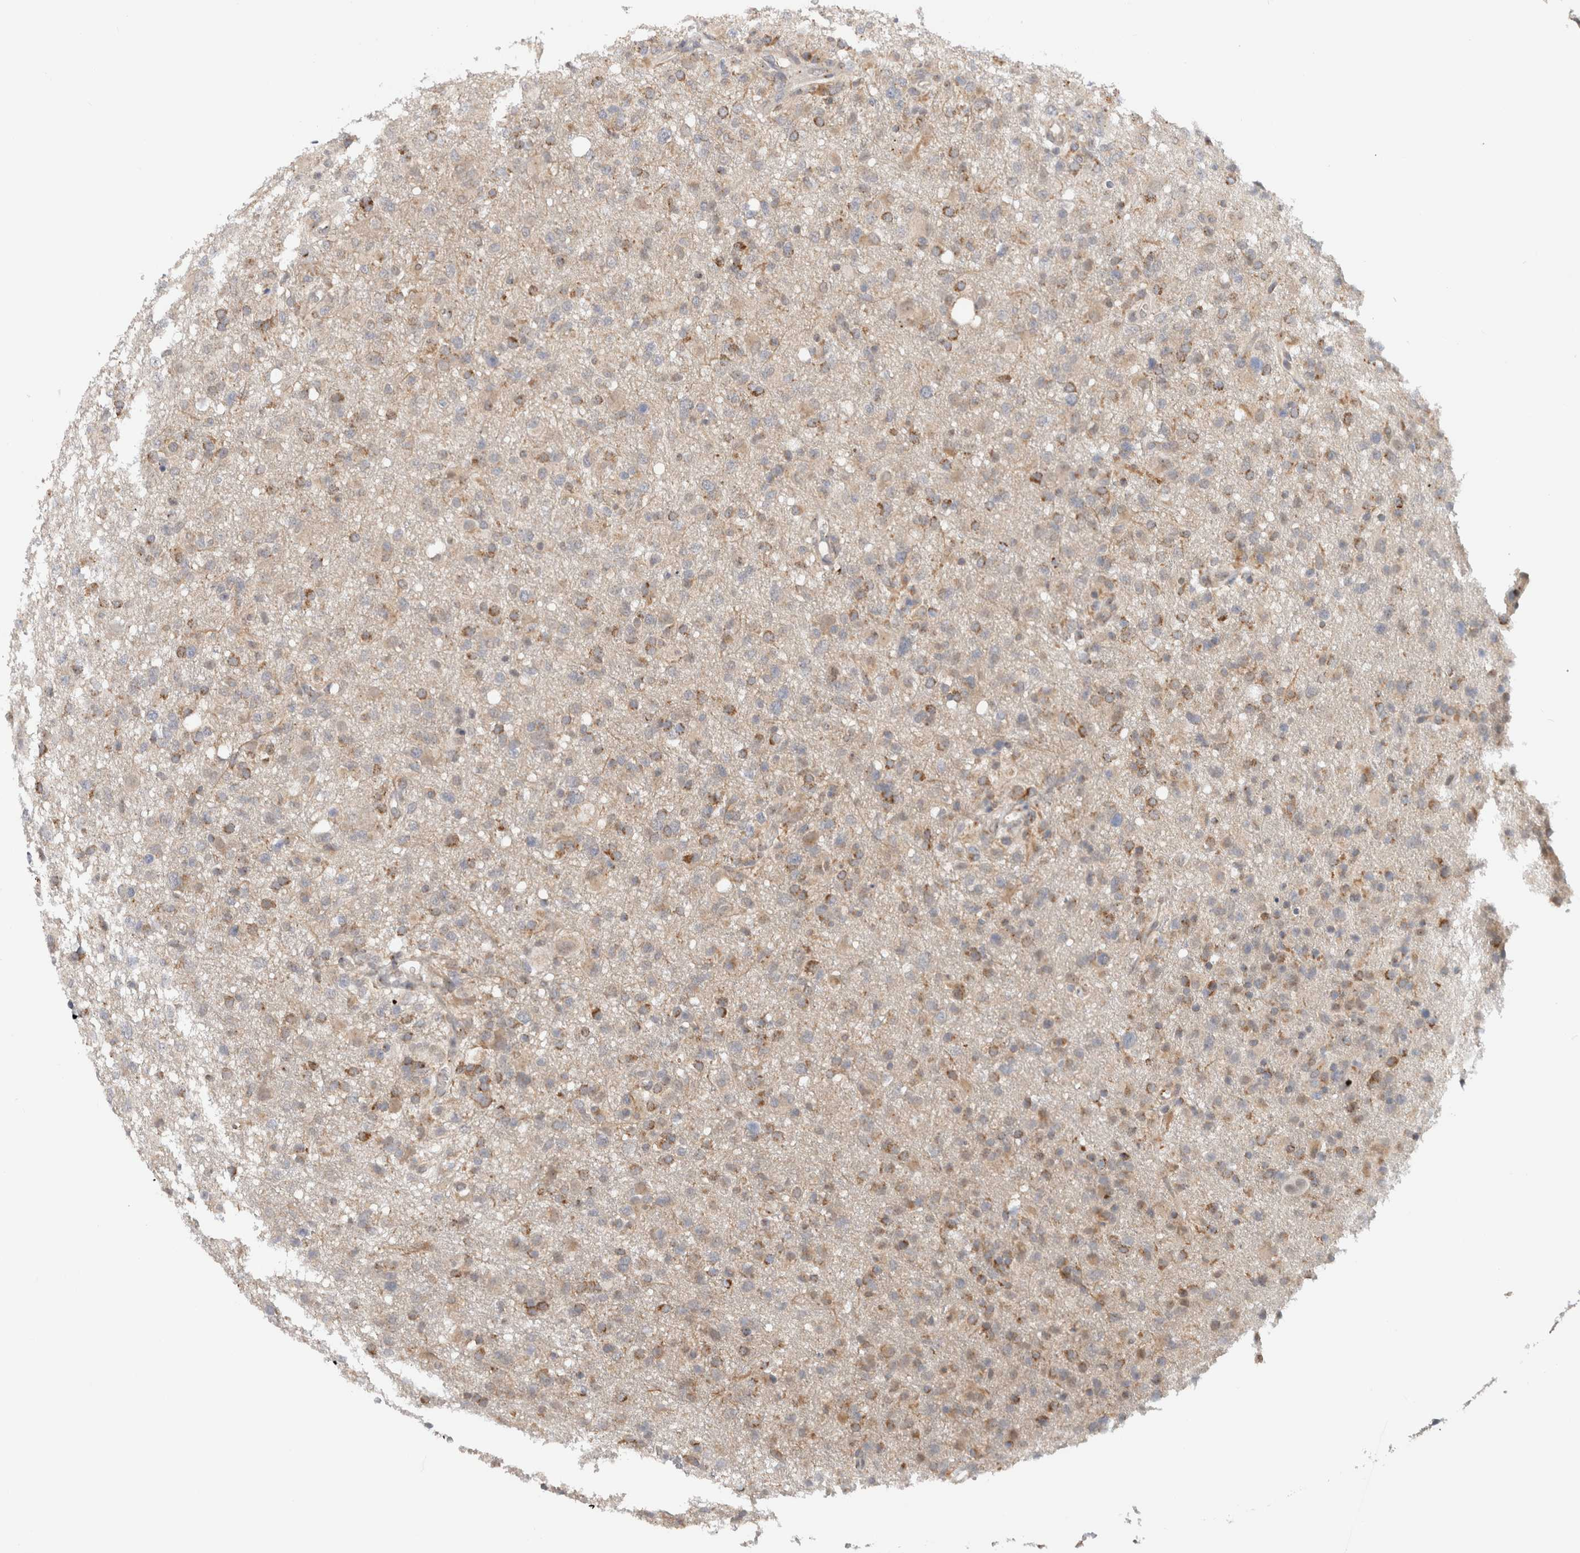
{"staining": {"intensity": "moderate", "quantity": ">75%", "location": "cytoplasmic/membranous"}, "tissue": "glioma", "cell_type": "Tumor cells", "image_type": "cancer", "snomed": [{"axis": "morphology", "description": "Glioma, malignant, High grade"}, {"axis": "topography", "description": "Brain"}], "caption": "This image demonstrates IHC staining of malignant glioma (high-grade), with medium moderate cytoplasmic/membranous positivity in about >75% of tumor cells.", "gene": "CMC2", "patient": {"sex": "female", "age": 57}}